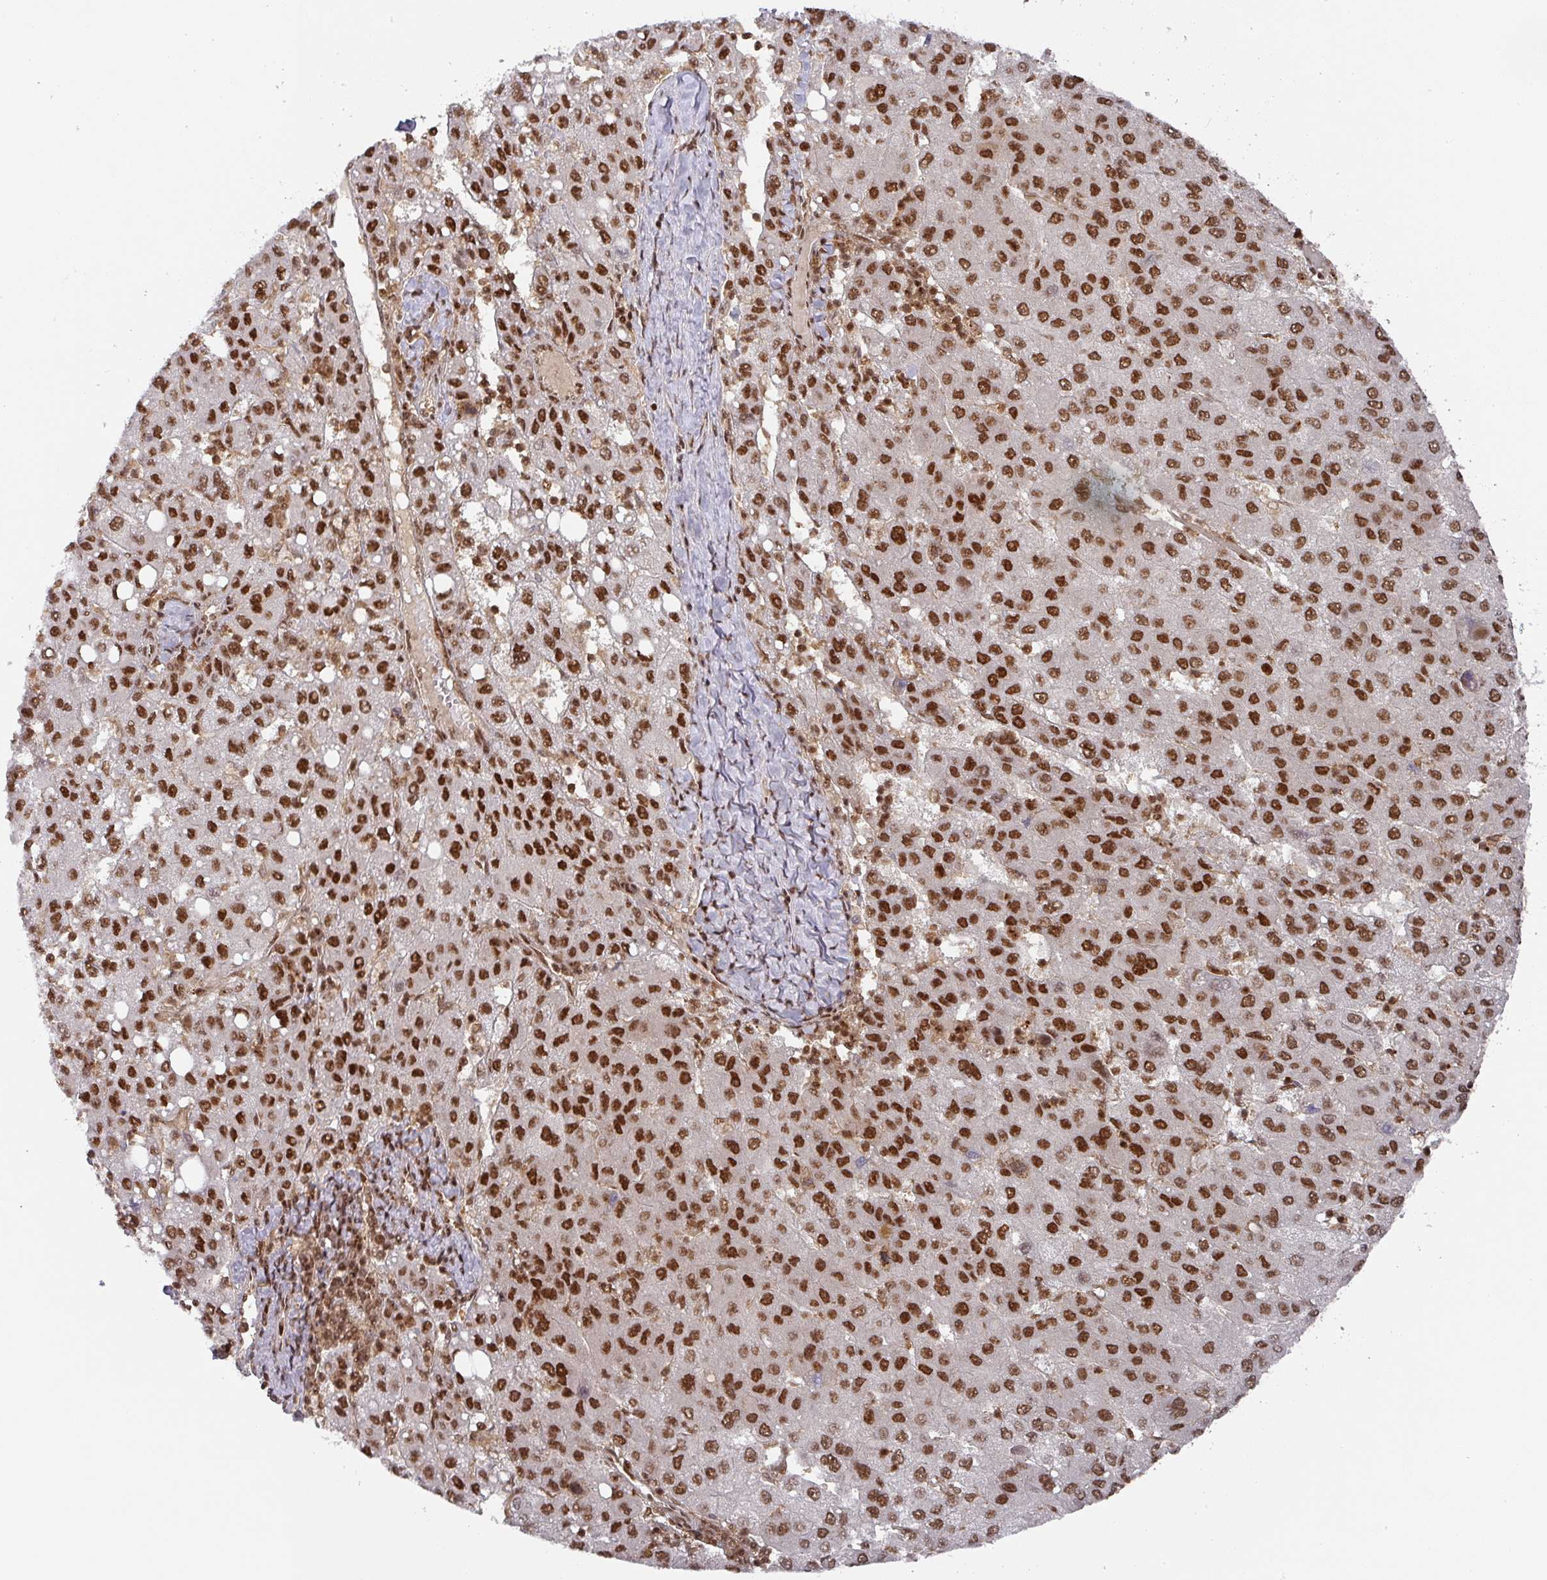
{"staining": {"intensity": "strong", "quantity": ">75%", "location": "nuclear"}, "tissue": "liver cancer", "cell_type": "Tumor cells", "image_type": "cancer", "snomed": [{"axis": "morphology", "description": "Carcinoma, Hepatocellular, NOS"}, {"axis": "topography", "description": "Liver"}], "caption": "Immunohistochemical staining of human hepatocellular carcinoma (liver) displays high levels of strong nuclear protein staining in approximately >75% of tumor cells. (Stains: DAB in brown, nuclei in blue, Microscopy: brightfield microscopy at high magnification).", "gene": "DIDO1", "patient": {"sex": "female", "age": 82}}